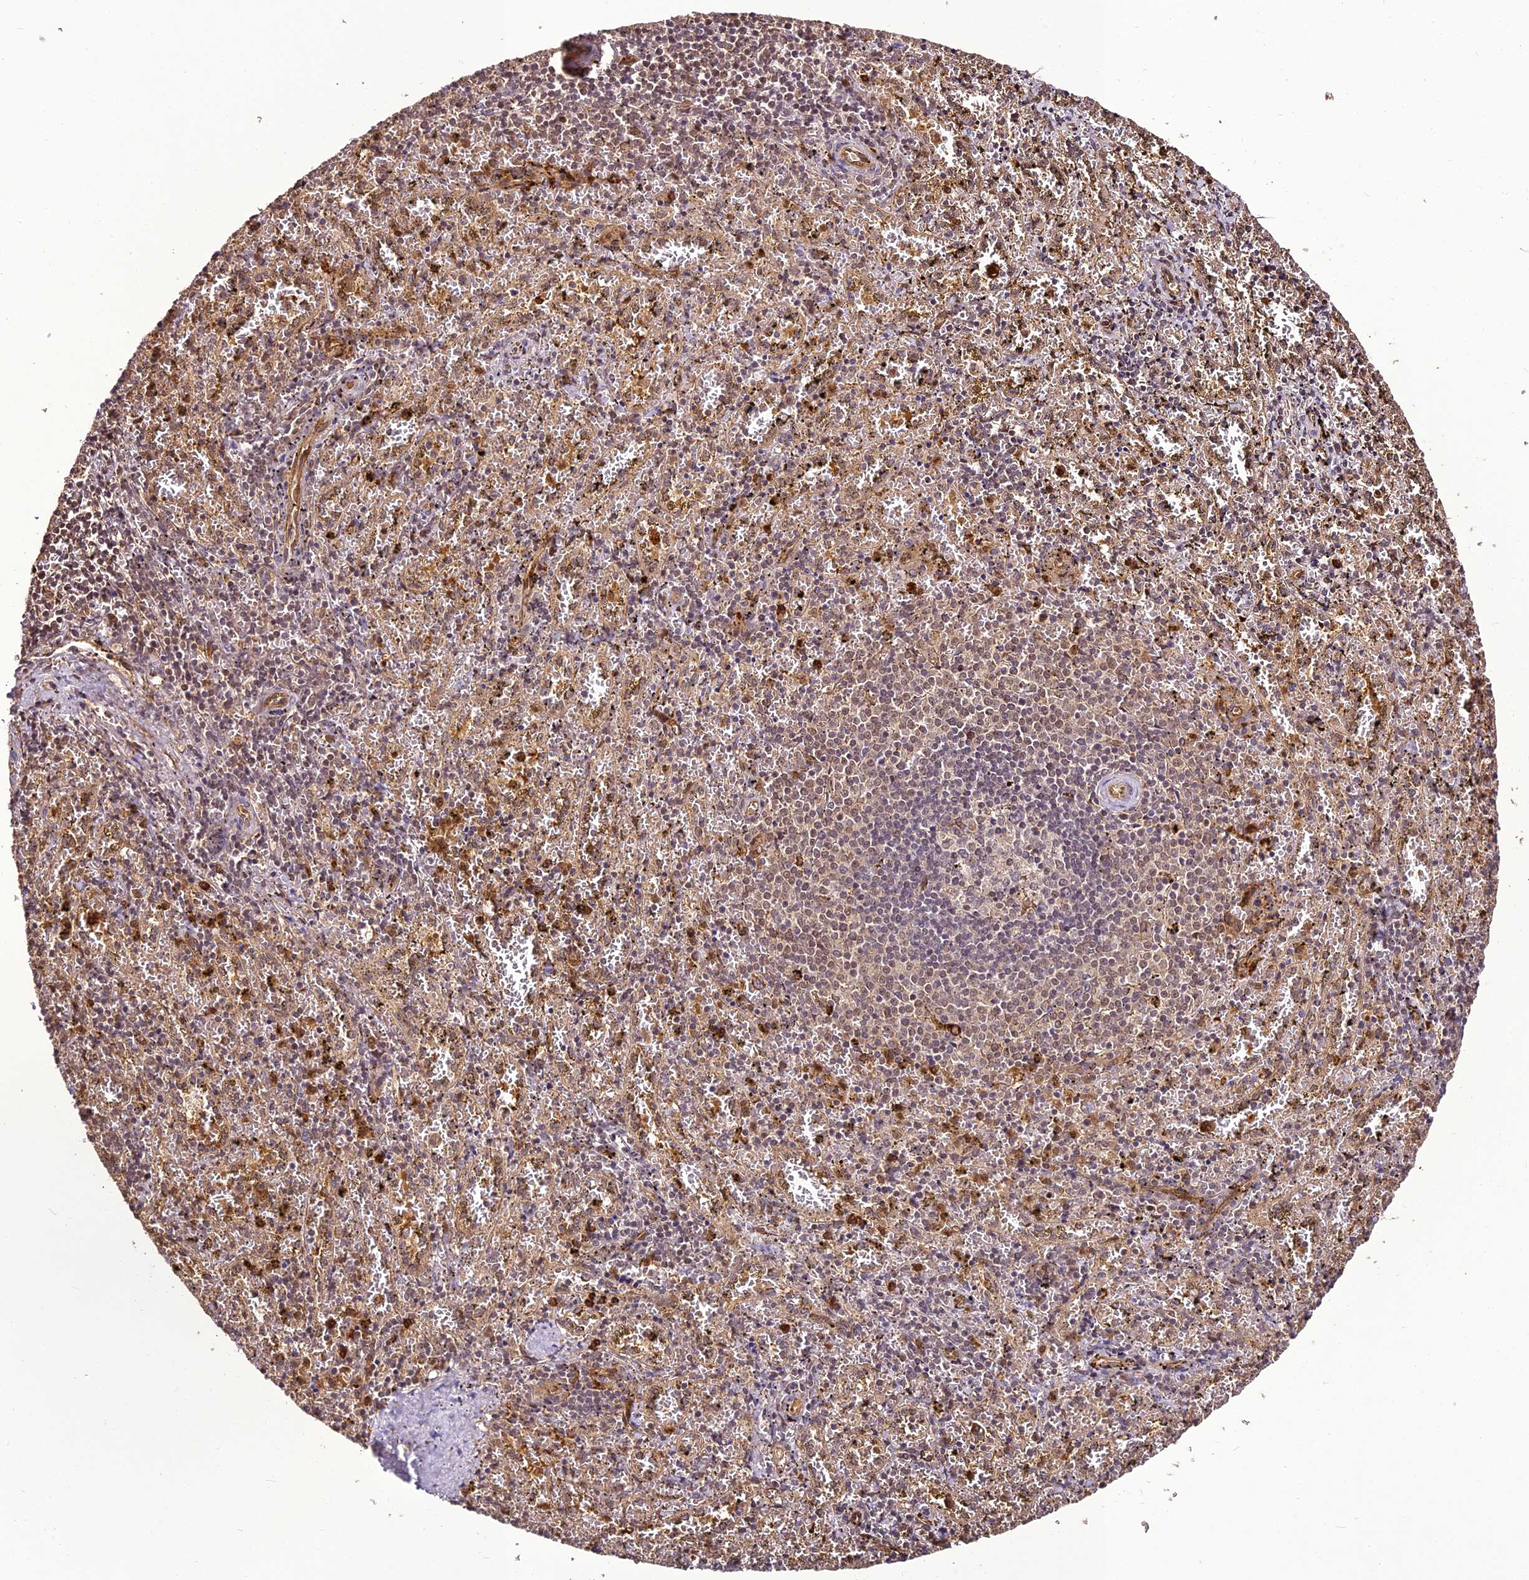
{"staining": {"intensity": "moderate", "quantity": "25%-75%", "location": "cytoplasmic/membranous,nuclear"}, "tissue": "spleen", "cell_type": "Cells in red pulp", "image_type": "normal", "snomed": [{"axis": "morphology", "description": "Normal tissue, NOS"}, {"axis": "topography", "description": "Spleen"}], "caption": "High-magnification brightfield microscopy of benign spleen stained with DAB (brown) and counterstained with hematoxylin (blue). cells in red pulp exhibit moderate cytoplasmic/membranous,nuclear positivity is identified in approximately25%-75% of cells. (Brightfield microscopy of DAB IHC at high magnification).", "gene": "BCDIN3D", "patient": {"sex": "male", "age": 11}}